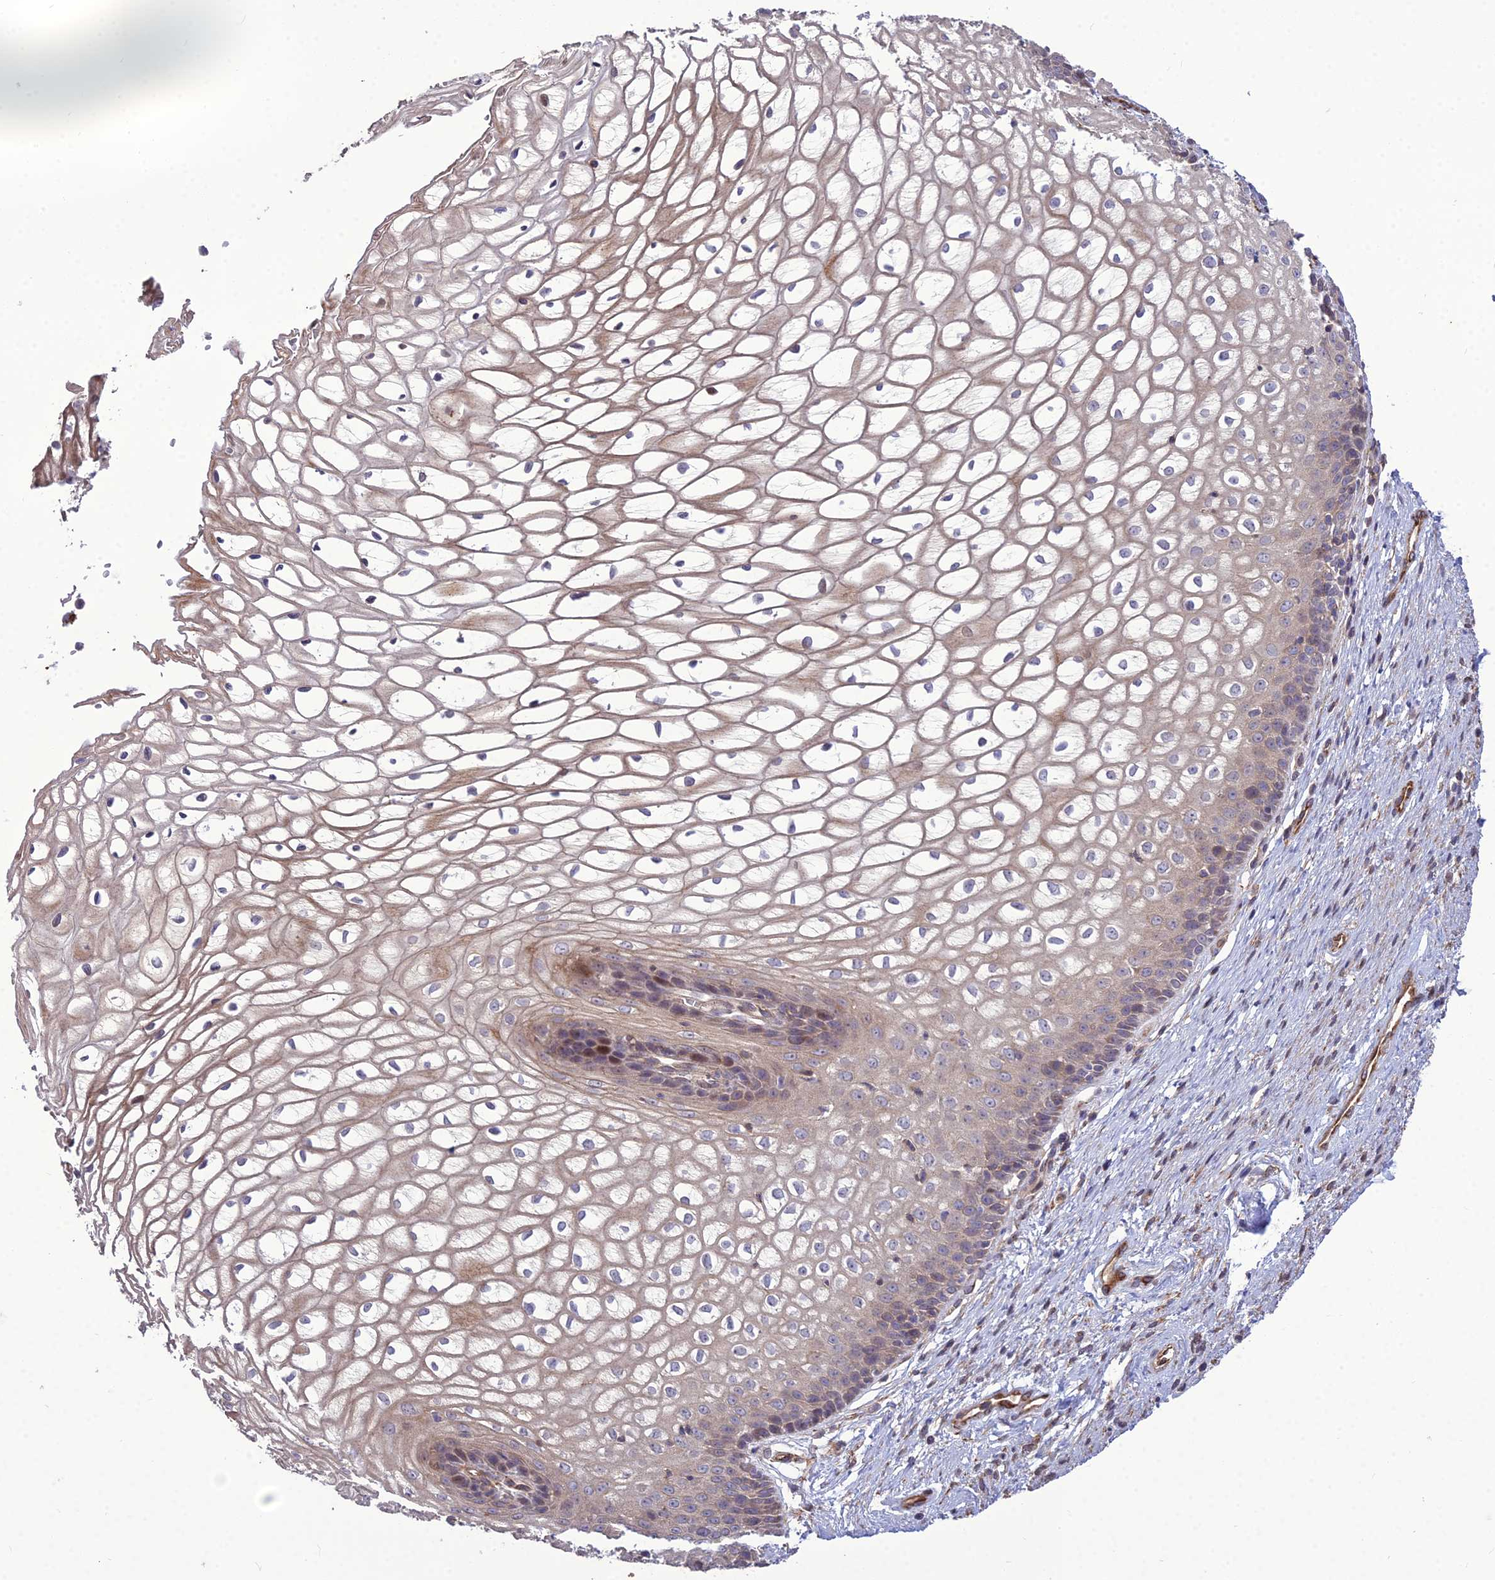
{"staining": {"intensity": "moderate", "quantity": "25%-75%", "location": "cytoplasmic/membranous"}, "tissue": "vagina", "cell_type": "Squamous epithelial cells", "image_type": "normal", "snomed": [{"axis": "morphology", "description": "Normal tissue, NOS"}, {"axis": "topography", "description": "Vagina"}], "caption": "About 25%-75% of squamous epithelial cells in normal human vagina demonstrate moderate cytoplasmic/membranous protein positivity as visualized by brown immunohistochemical staining.", "gene": "TSPYL2", "patient": {"sex": "female", "age": 34}}